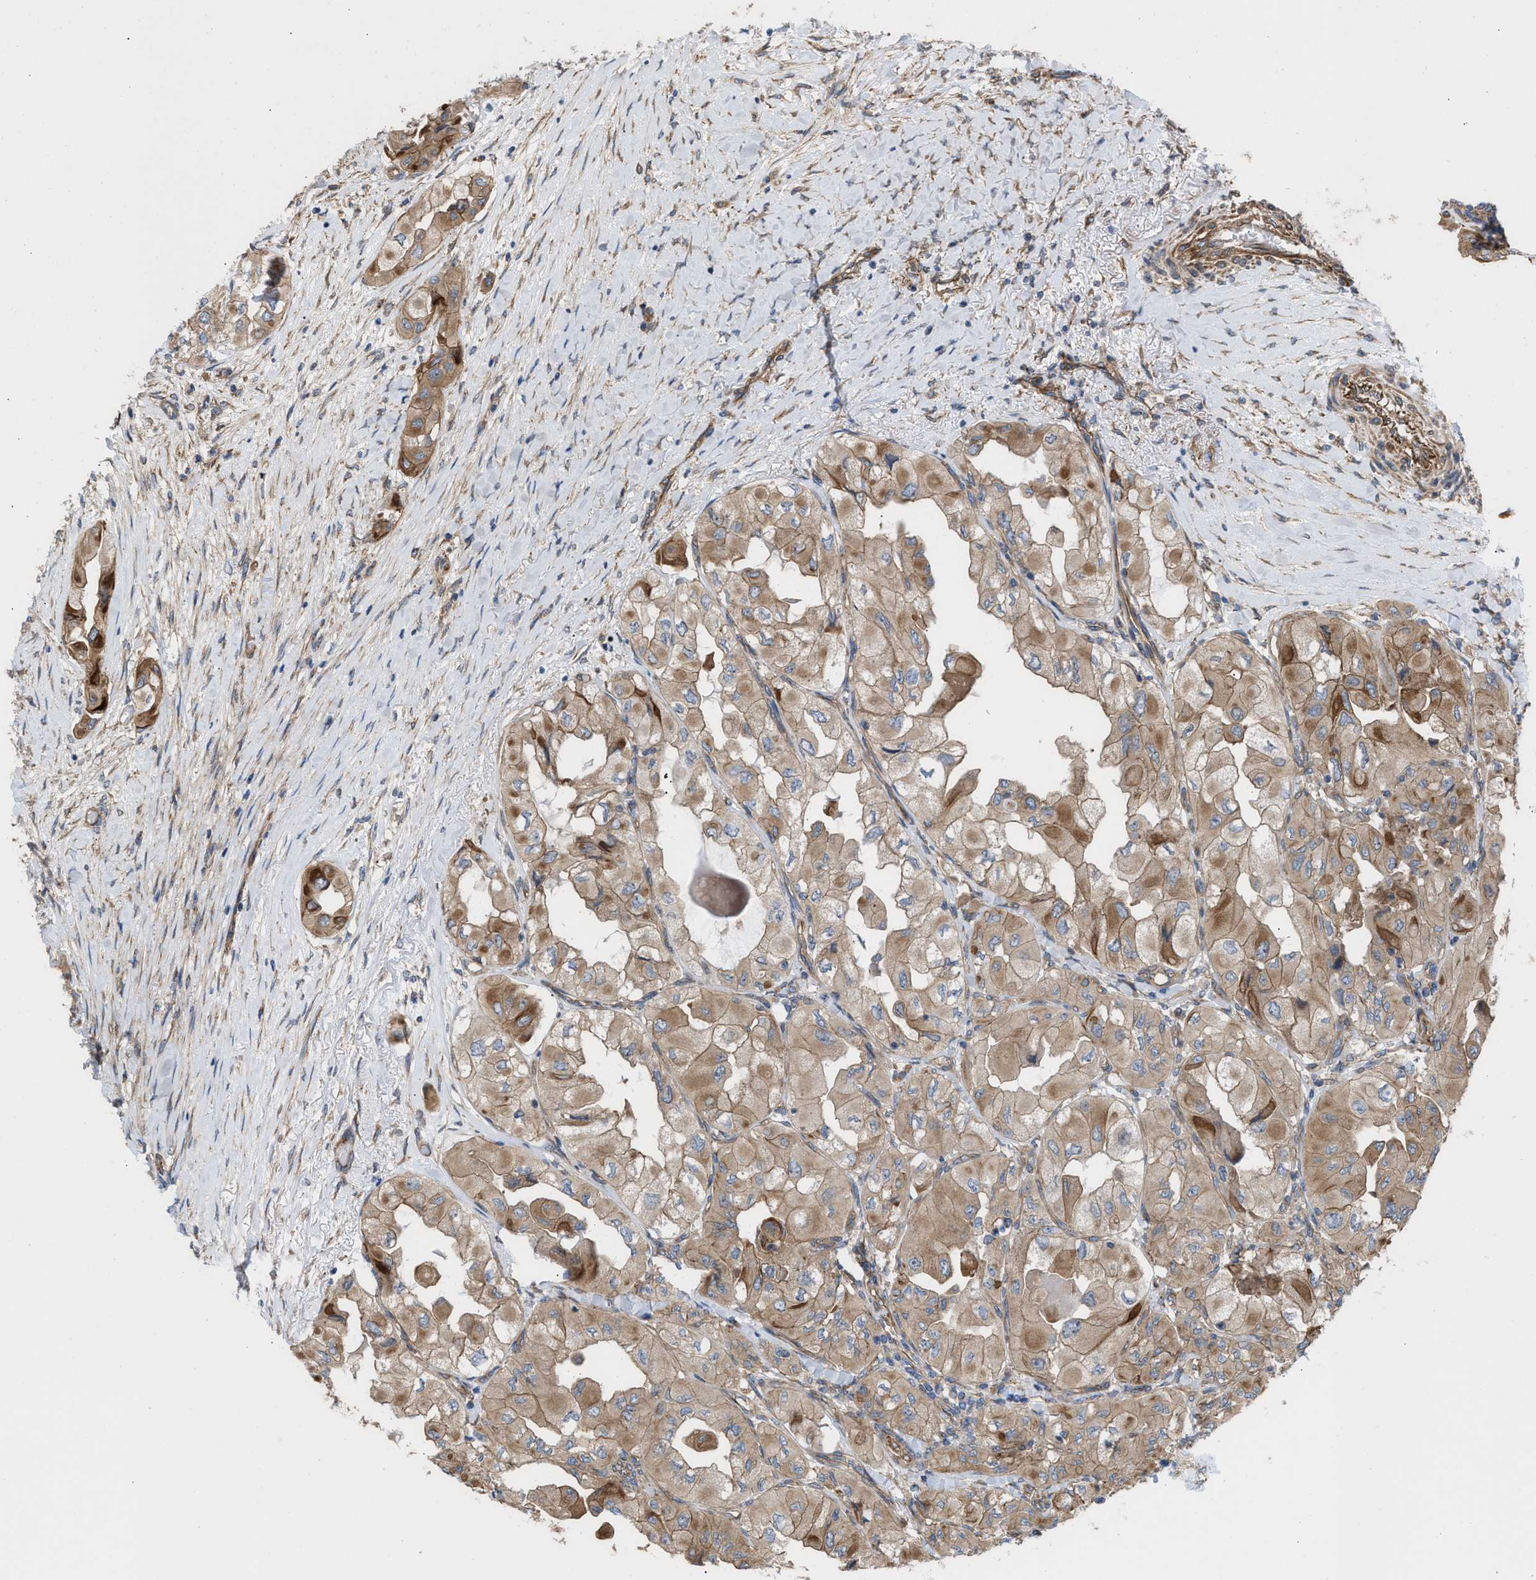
{"staining": {"intensity": "moderate", "quantity": ">75%", "location": "cytoplasmic/membranous"}, "tissue": "thyroid cancer", "cell_type": "Tumor cells", "image_type": "cancer", "snomed": [{"axis": "morphology", "description": "Papillary adenocarcinoma, NOS"}, {"axis": "topography", "description": "Thyroid gland"}], "caption": "Immunohistochemical staining of human thyroid cancer exhibits medium levels of moderate cytoplasmic/membranous staining in approximately >75% of tumor cells.", "gene": "EPS15L1", "patient": {"sex": "female", "age": 59}}